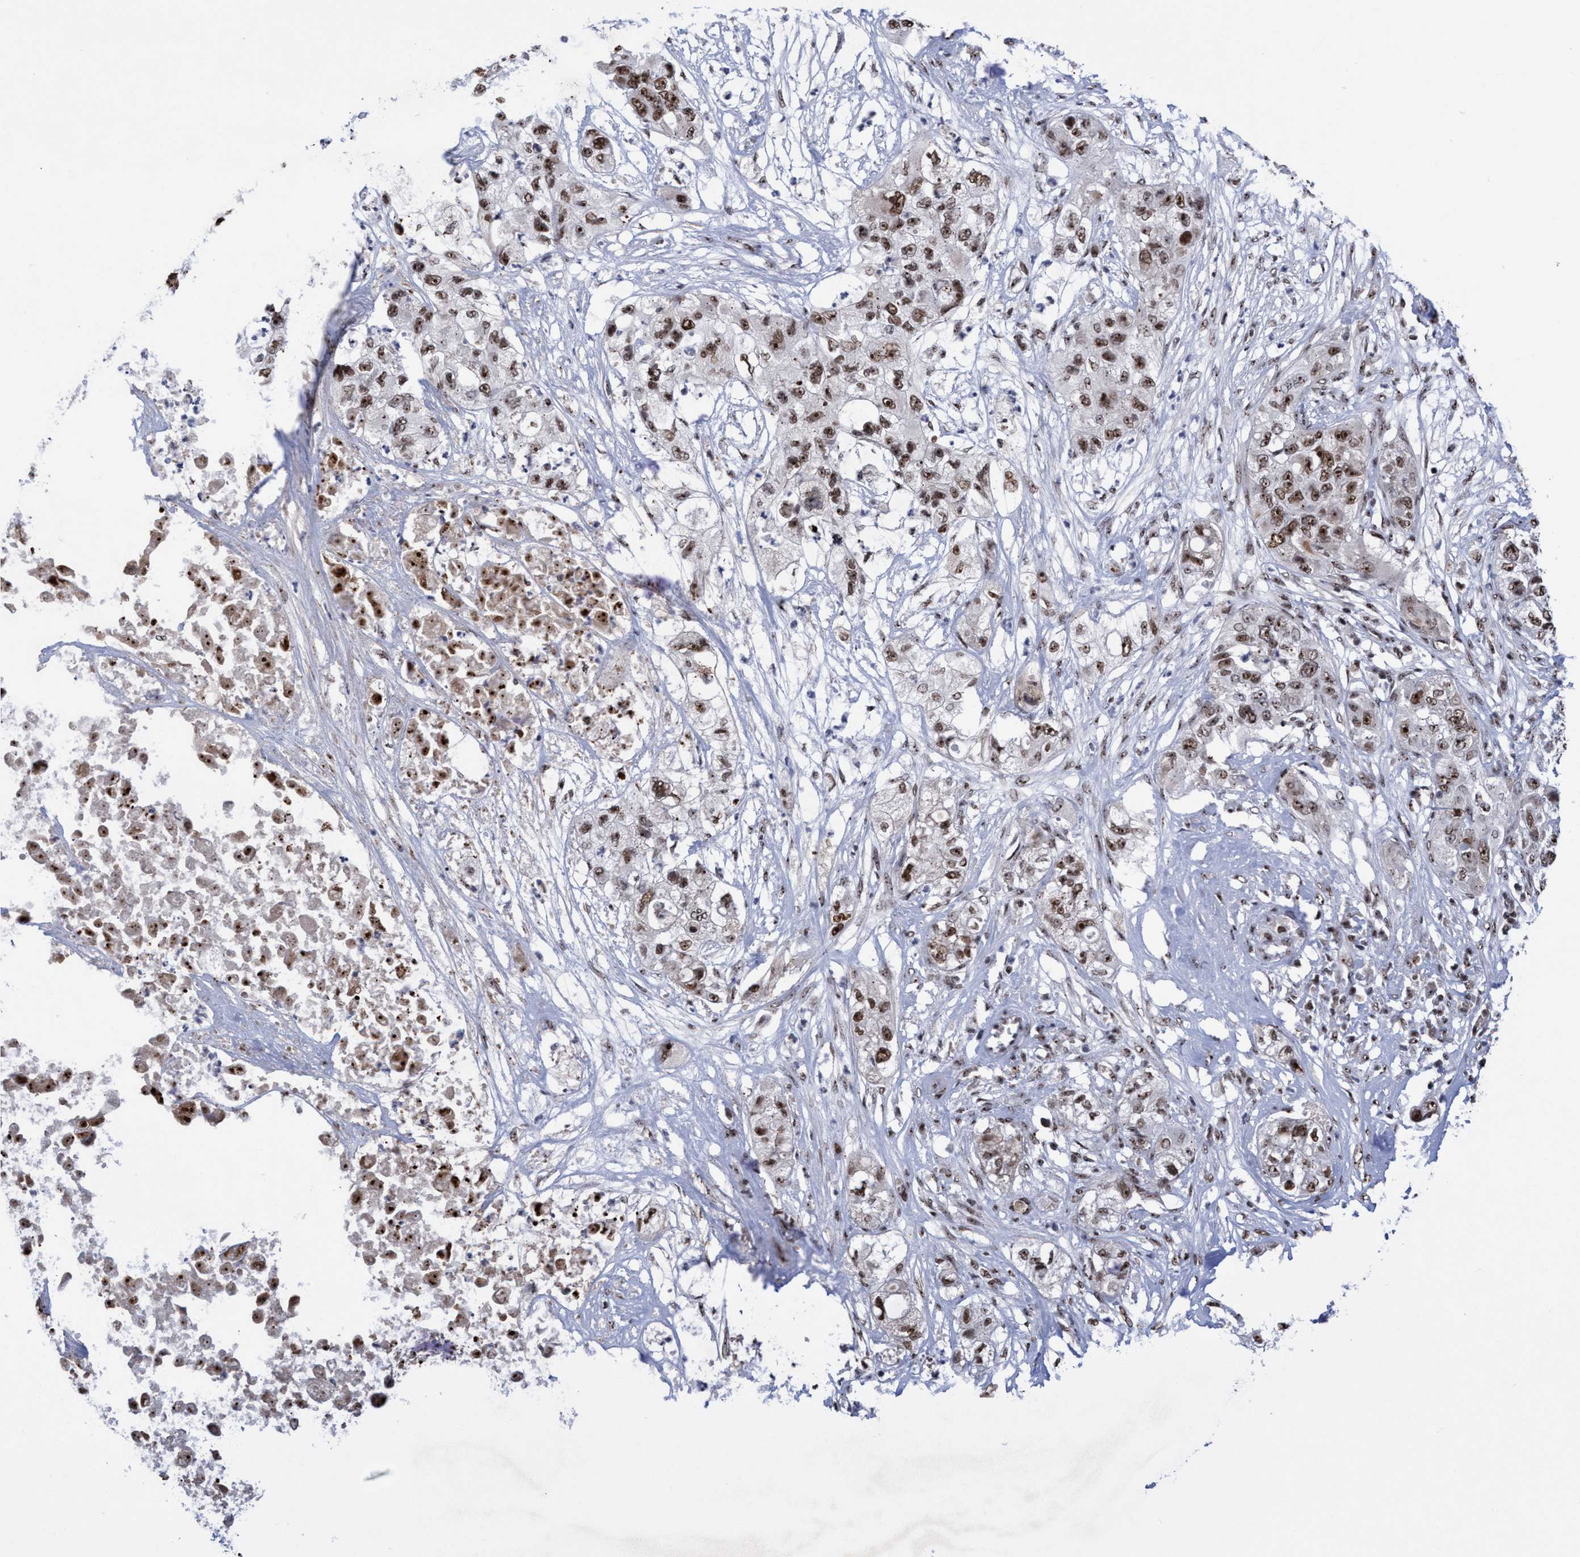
{"staining": {"intensity": "moderate", "quantity": ">75%", "location": "nuclear"}, "tissue": "pancreatic cancer", "cell_type": "Tumor cells", "image_type": "cancer", "snomed": [{"axis": "morphology", "description": "Adenocarcinoma, NOS"}, {"axis": "topography", "description": "Pancreas"}], "caption": "Brown immunohistochemical staining in pancreatic cancer (adenocarcinoma) shows moderate nuclear expression in approximately >75% of tumor cells.", "gene": "EFCAB10", "patient": {"sex": "female", "age": 78}}